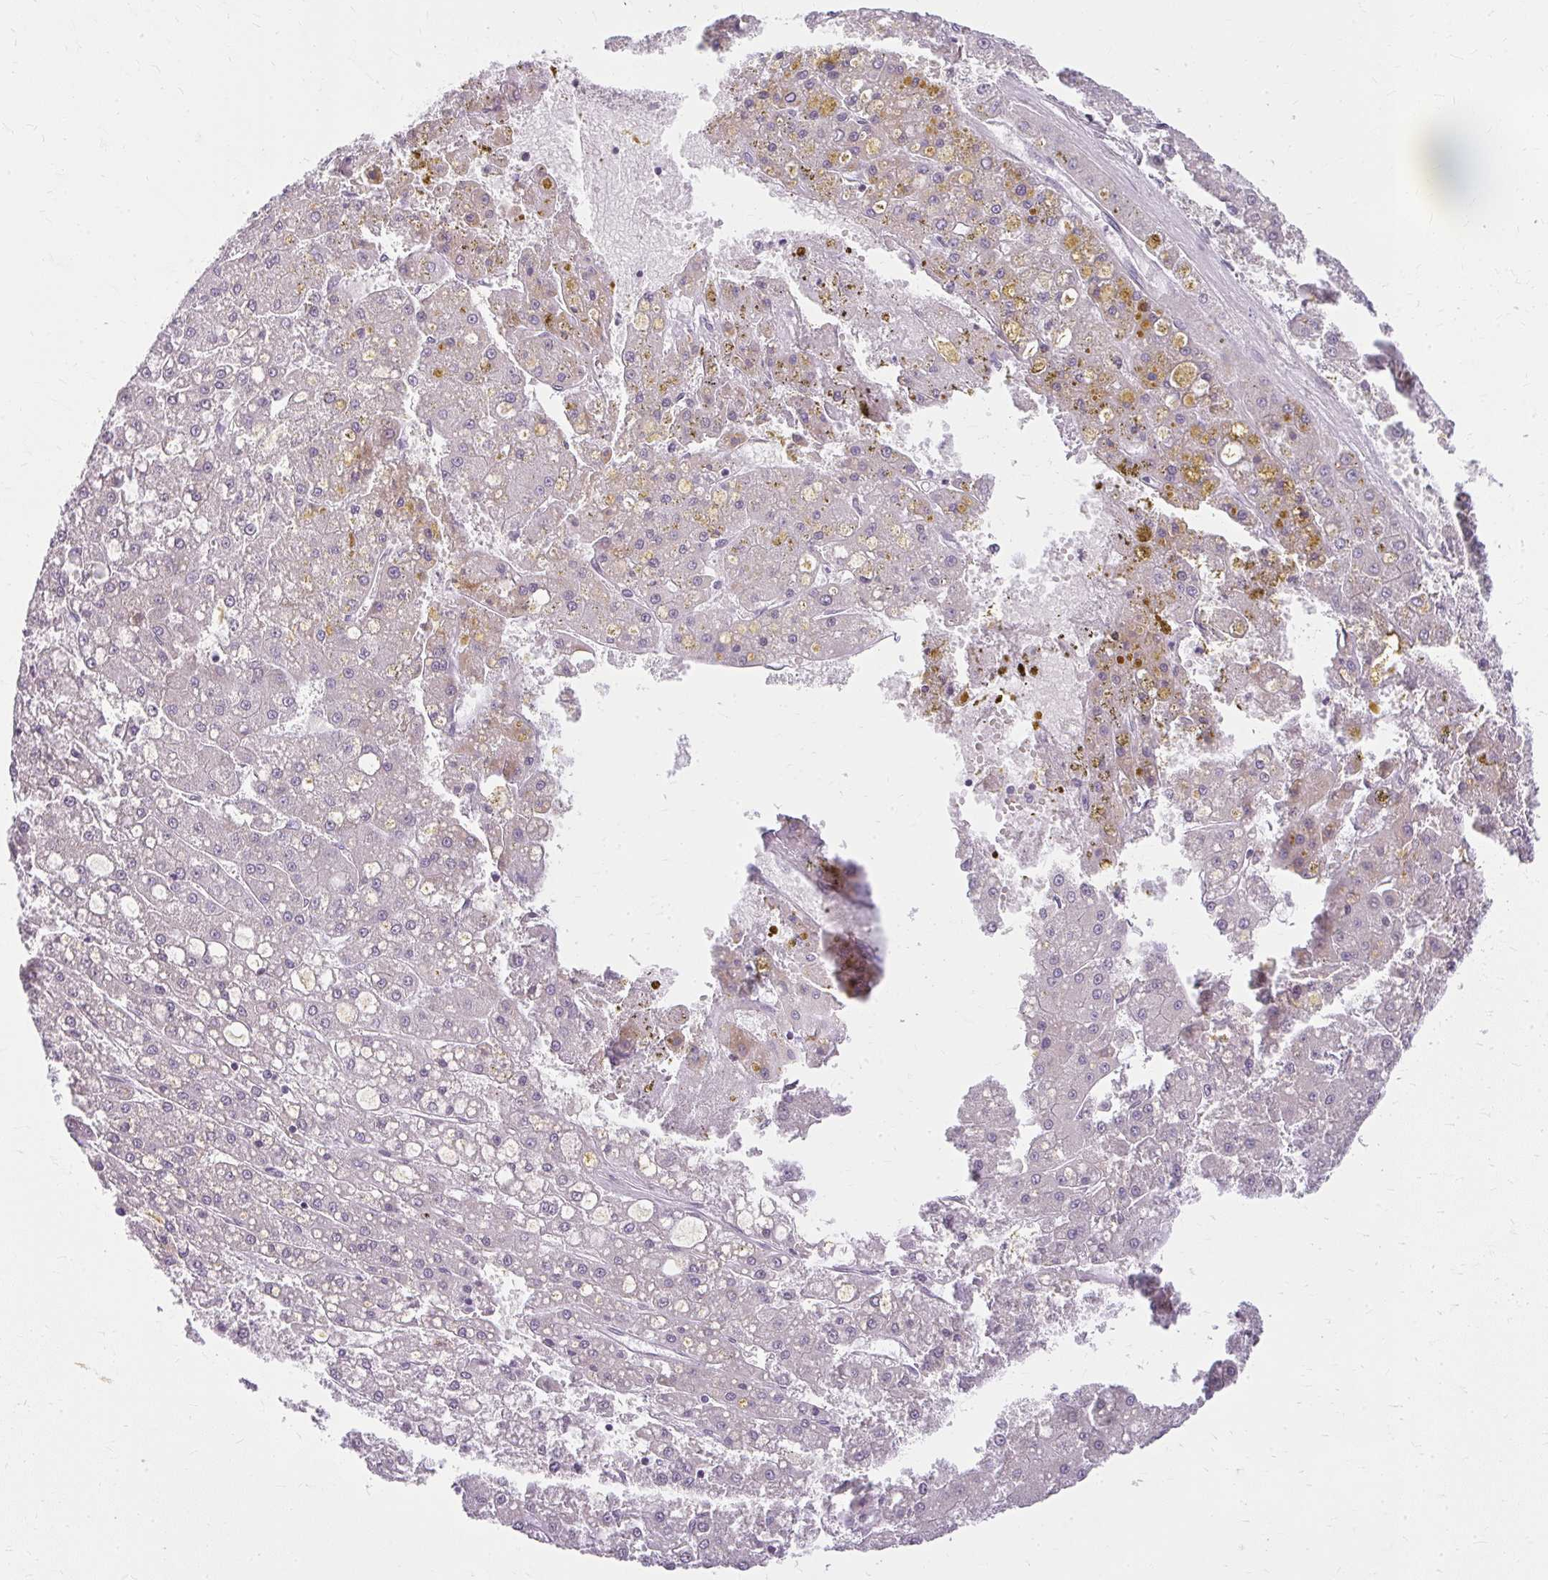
{"staining": {"intensity": "negative", "quantity": "none", "location": "none"}, "tissue": "liver cancer", "cell_type": "Tumor cells", "image_type": "cancer", "snomed": [{"axis": "morphology", "description": "Carcinoma, Hepatocellular, NOS"}, {"axis": "topography", "description": "Liver"}], "caption": "Liver cancer (hepatocellular carcinoma) was stained to show a protein in brown. There is no significant staining in tumor cells.", "gene": "ZFYVE26", "patient": {"sex": "male", "age": 67}}